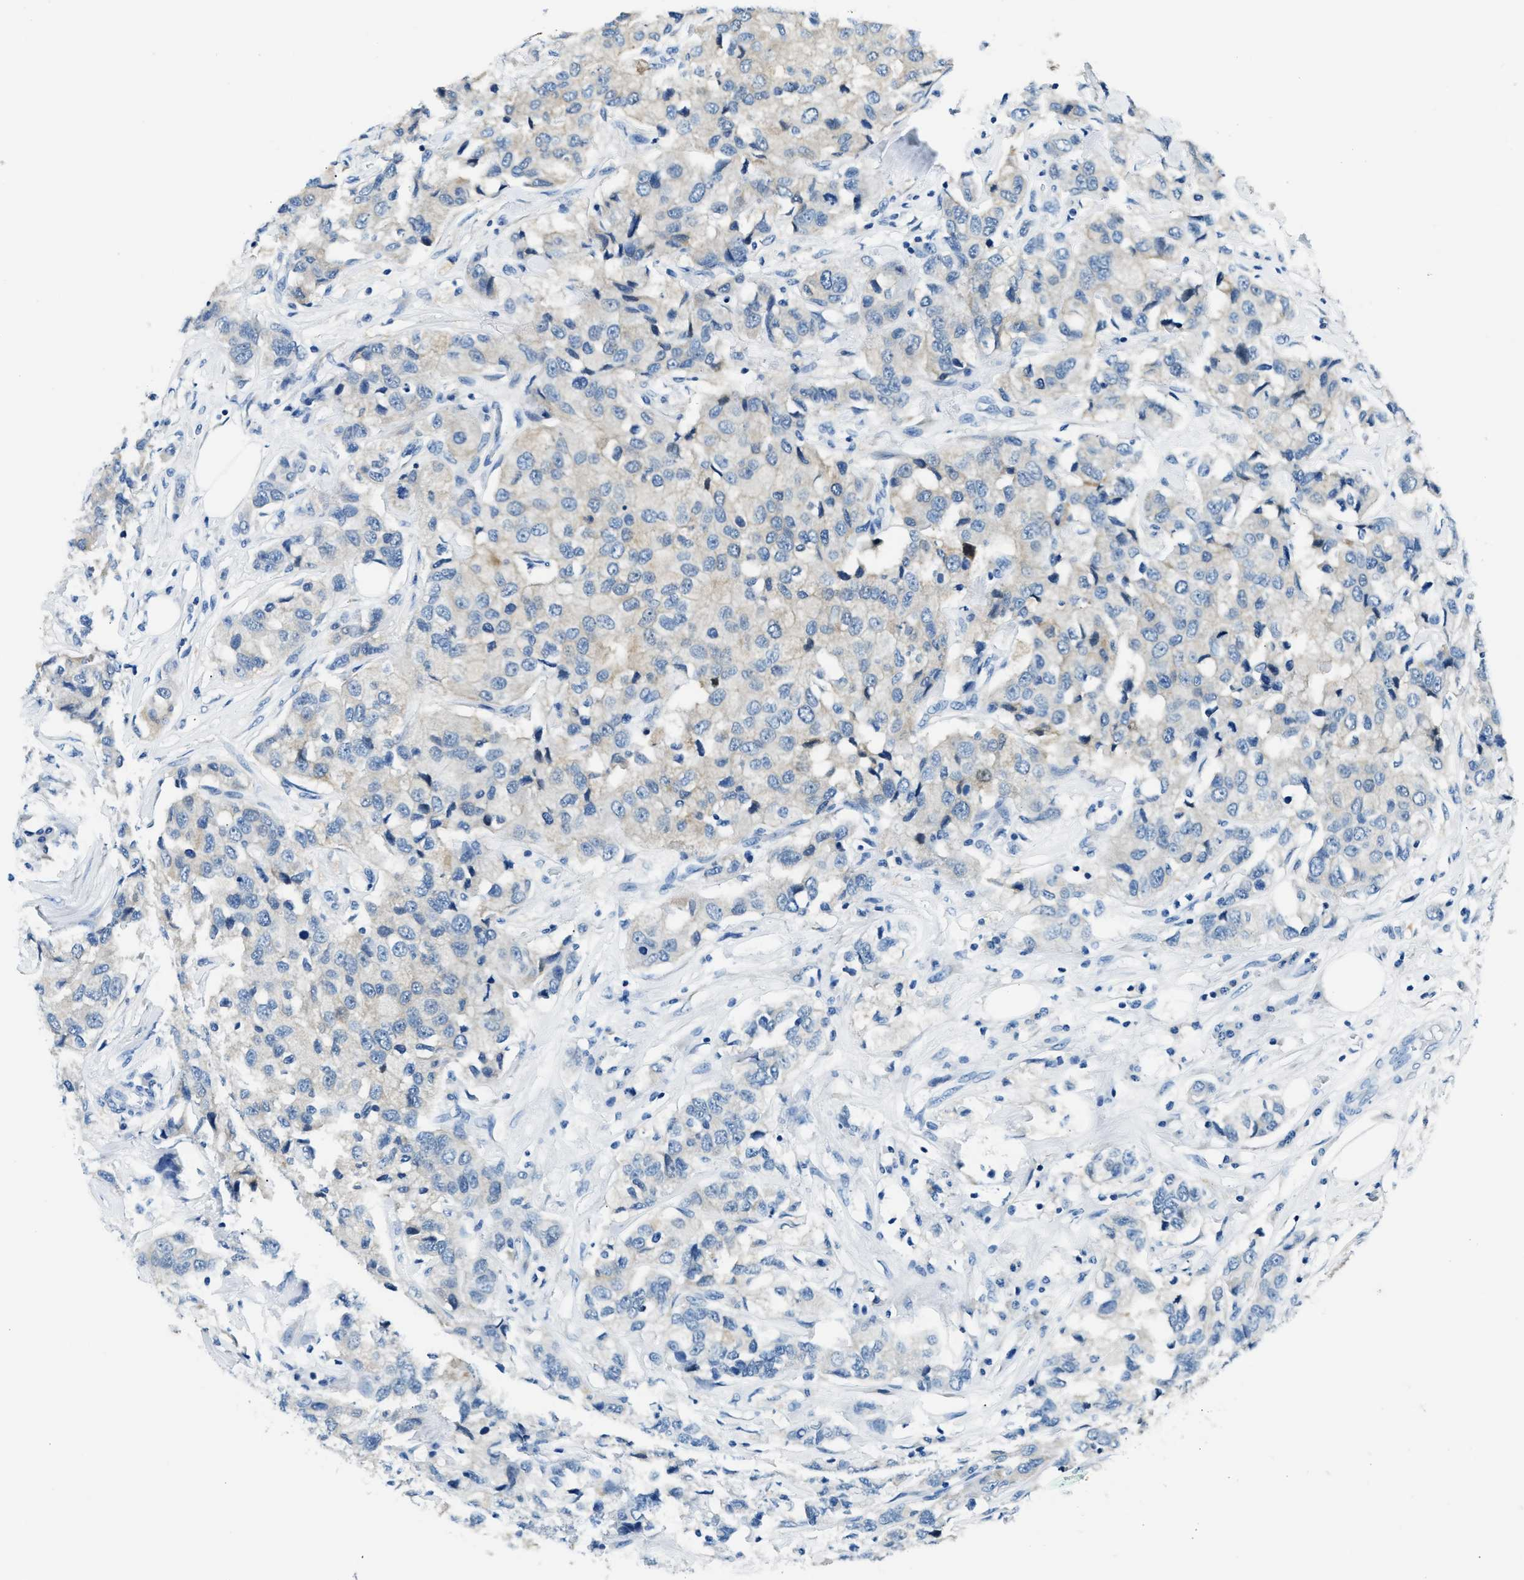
{"staining": {"intensity": "negative", "quantity": "none", "location": "none"}, "tissue": "breast cancer", "cell_type": "Tumor cells", "image_type": "cancer", "snomed": [{"axis": "morphology", "description": "Duct carcinoma"}, {"axis": "topography", "description": "Breast"}], "caption": "Histopathology image shows no significant protein staining in tumor cells of breast cancer (infiltrating ductal carcinoma).", "gene": "CLDN18", "patient": {"sex": "female", "age": 80}}